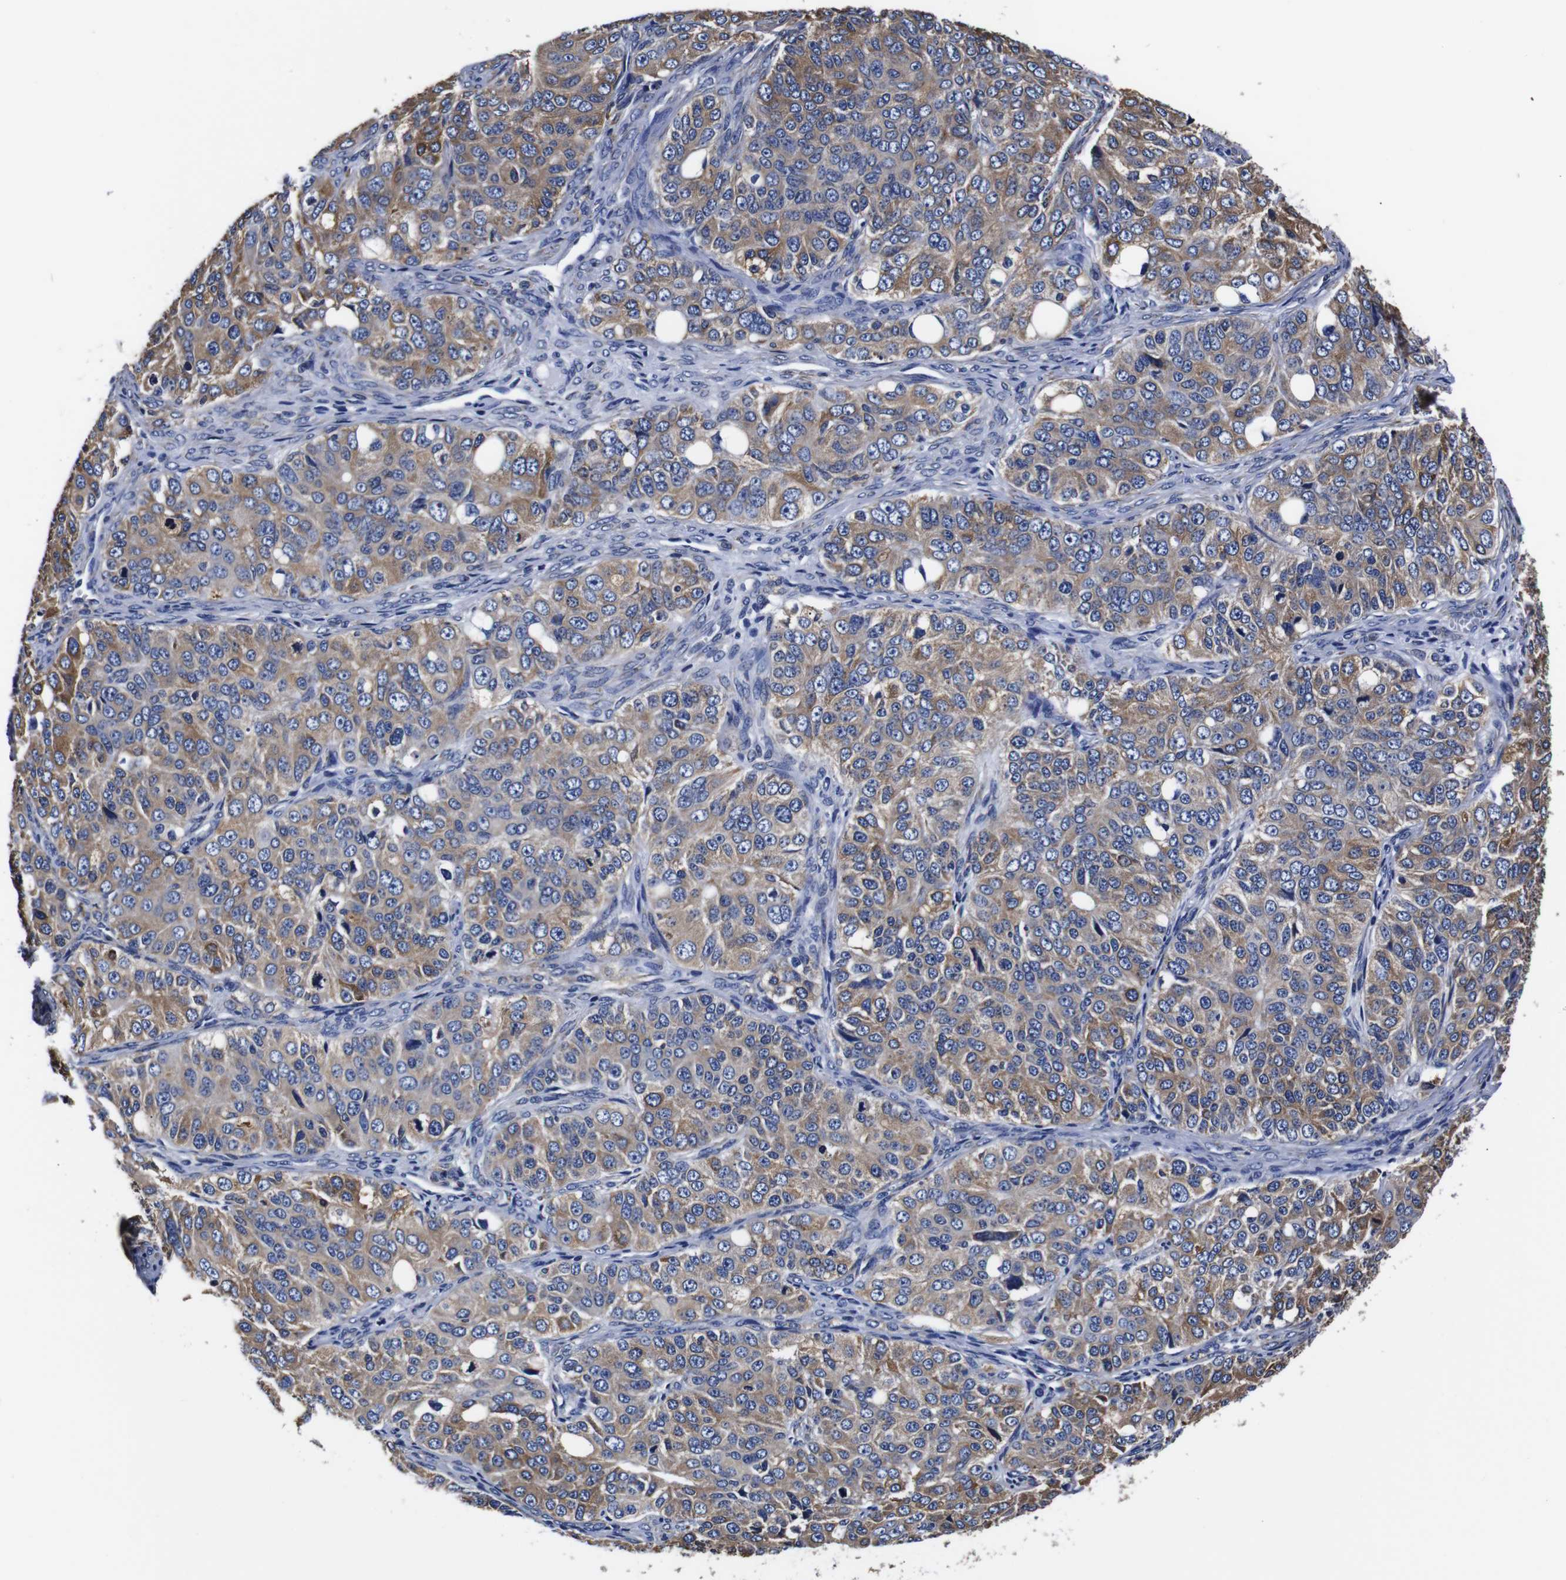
{"staining": {"intensity": "moderate", "quantity": ">75%", "location": "cytoplasmic/membranous"}, "tissue": "ovarian cancer", "cell_type": "Tumor cells", "image_type": "cancer", "snomed": [{"axis": "morphology", "description": "Carcinoma, endometroid"}, {"axis": "topography", "description": "Ovary"}], "caption": "A photomicrograph showing moderate cytoplasmic/membranous staining in approximately >75% of tumor cells in ovarian endometroid carcinoma, as visualized by brown immunohistochemical staining.", "gene": "PPIB", "patient": {"sex": "female", "age": 51}}